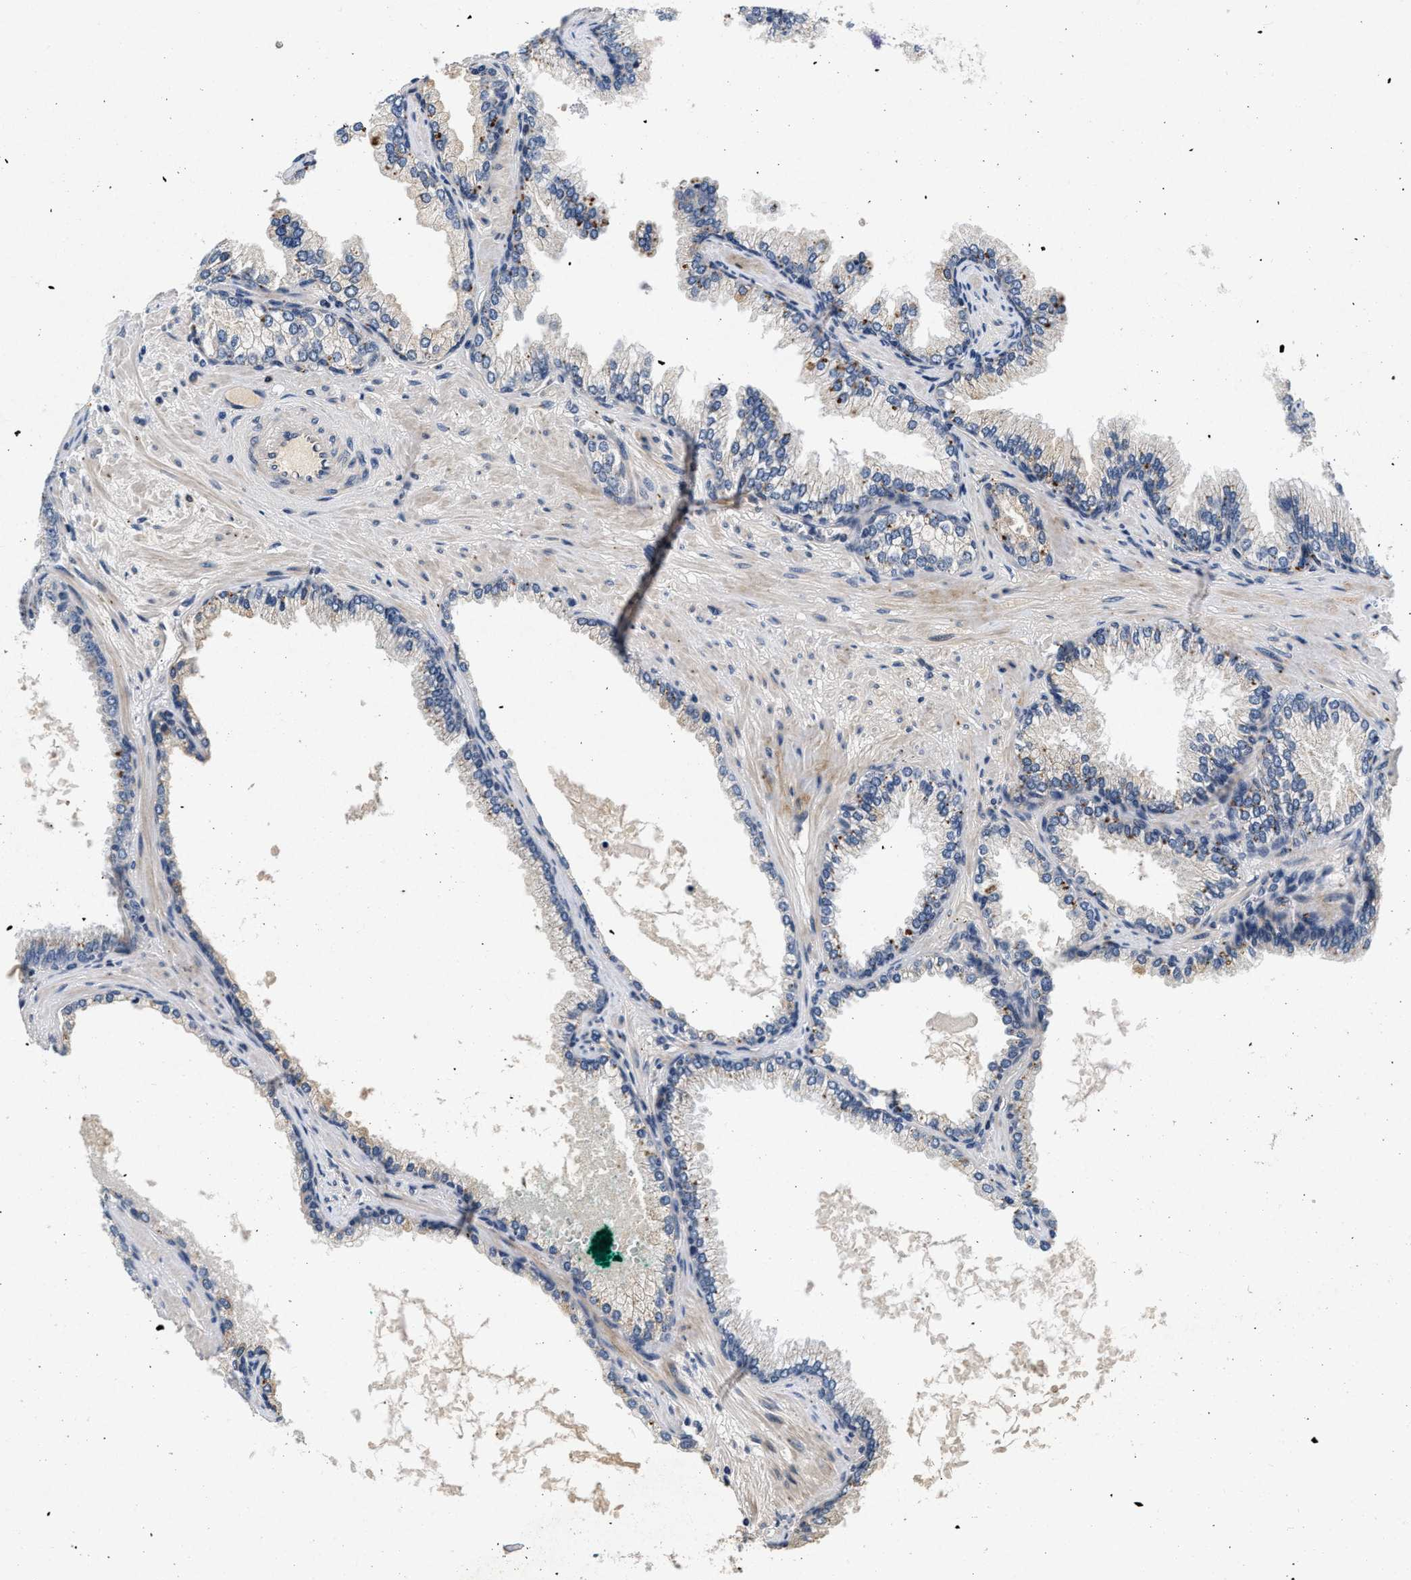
{"staining": {"intensity": "weak", "quantity": "25%-75%", "location": "cytoplasmic/membranous"}, "tissue": "prostate cancer", "cell_type": "Tumor cells", "image_type": "cancer", "snomed": [{"axis": "morphology", "description": "Adenocarcinoma, High grade"}, {"axis": "topography", "description": "Prostate"}], "caption": "The histopathology image reveals immunohistochemical staining of adenocarcinoma (high-grade) (prostate). There is weak cytoplasmic/membranous positivity is appreciated in approximately 25%-75% of tumor cells. Using DAB (brown) and hematoxylin (blue) stains, captured at high magnification using brightfield microscopy.", "gene": "PDP1", "patient": {"sex": "male", "age": 71}}